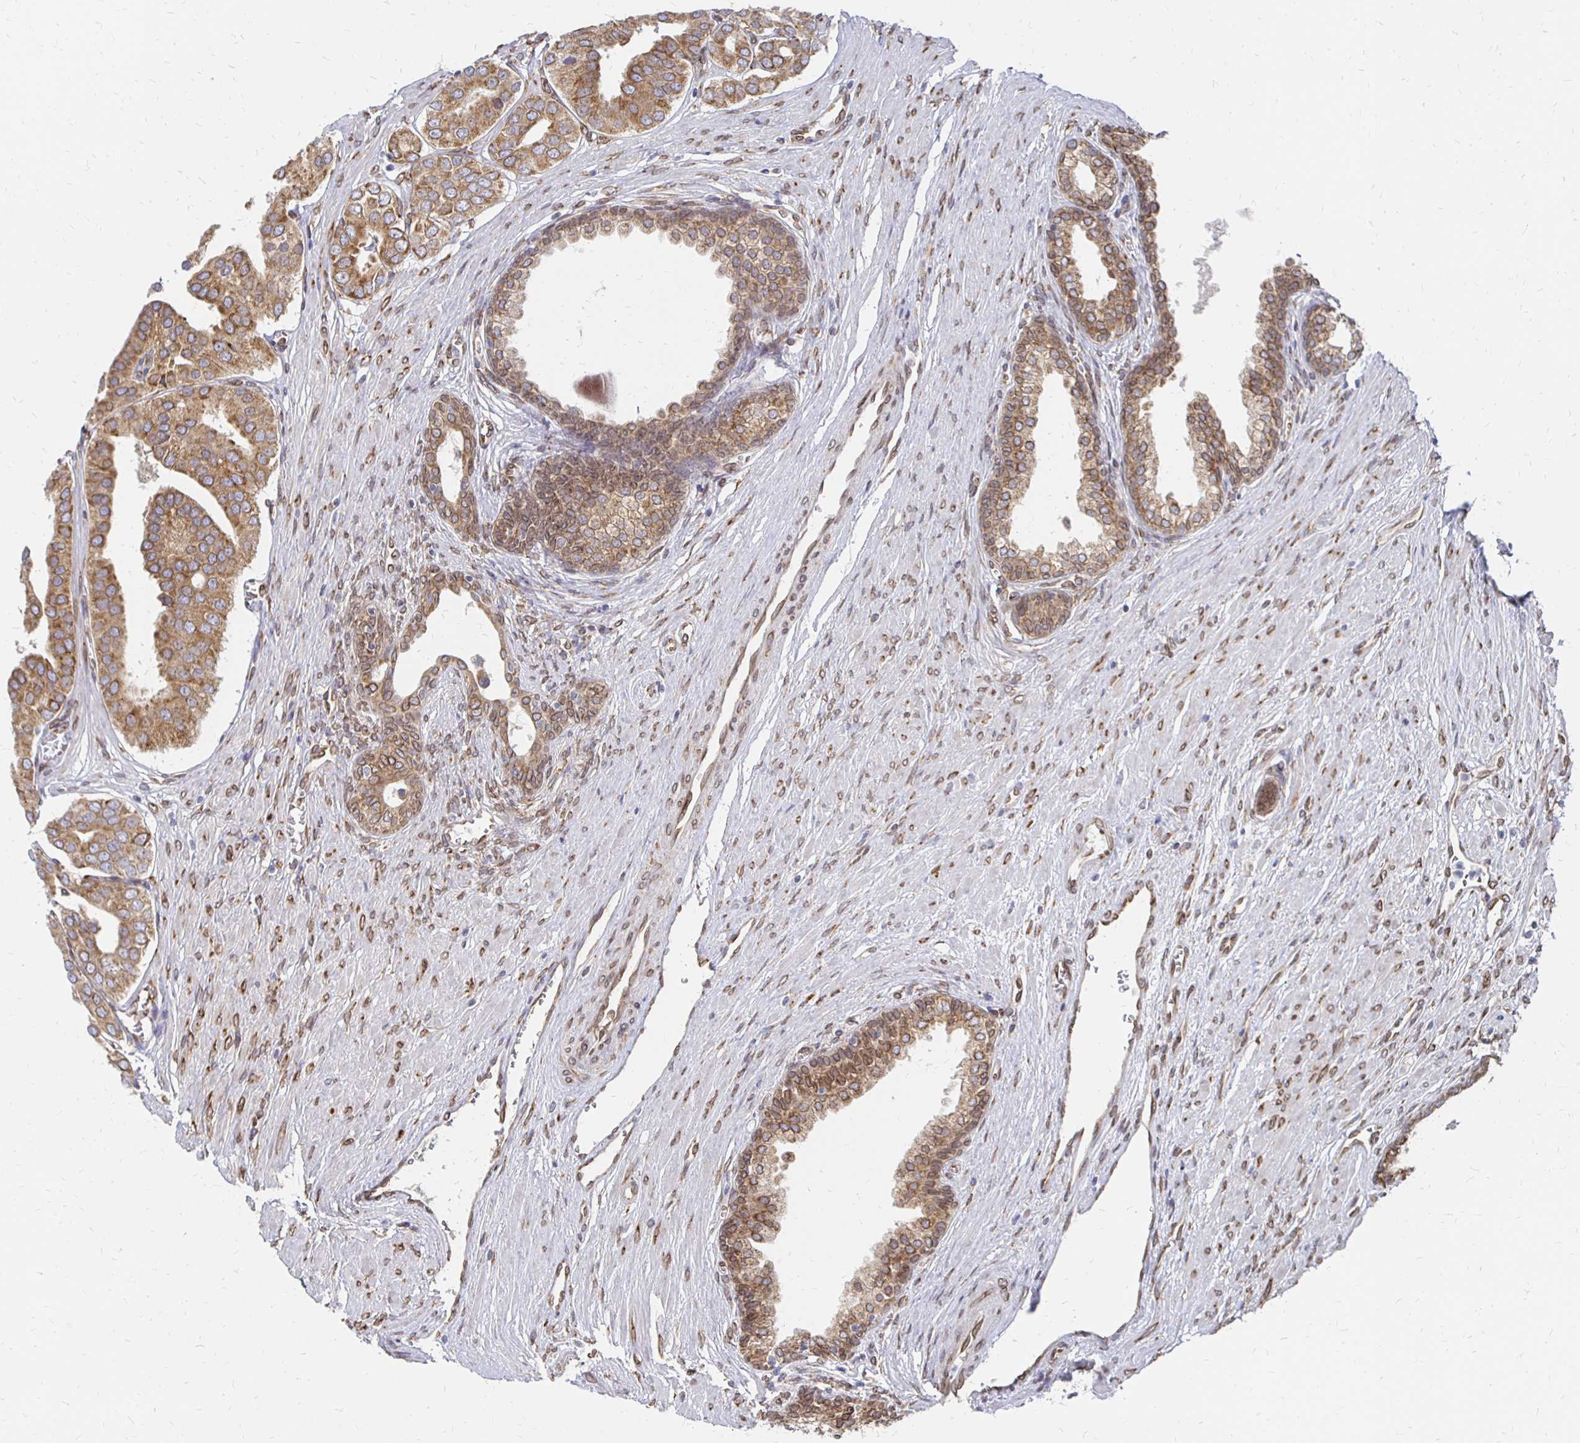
{"staining": {"intensity": "moderate", "quantity": ">75%", "location": "cytoplasmic/membranous,nuclear"}, "tissue": "prostate cancer", "cell_type": "Tumor cells", "image_type": "cancer", "snomed": [{"axis": "morphology", "description": "Adenocarcinoma, High grade"}, {"axis": "topography", "description": "Prostate"}], "caption": "This micrograph reveals prostate cancer (adenocarcinoma (high-grade)) stained with immunohistochemistry to label a protein in brown. The cytoplasmic/membranous and nuclear of tumor cells show moderate positivity for the protein. Nuclei are counter-stained blue.", "gene": "PELI3", "patient": {"sex": "male", "age": 58}}